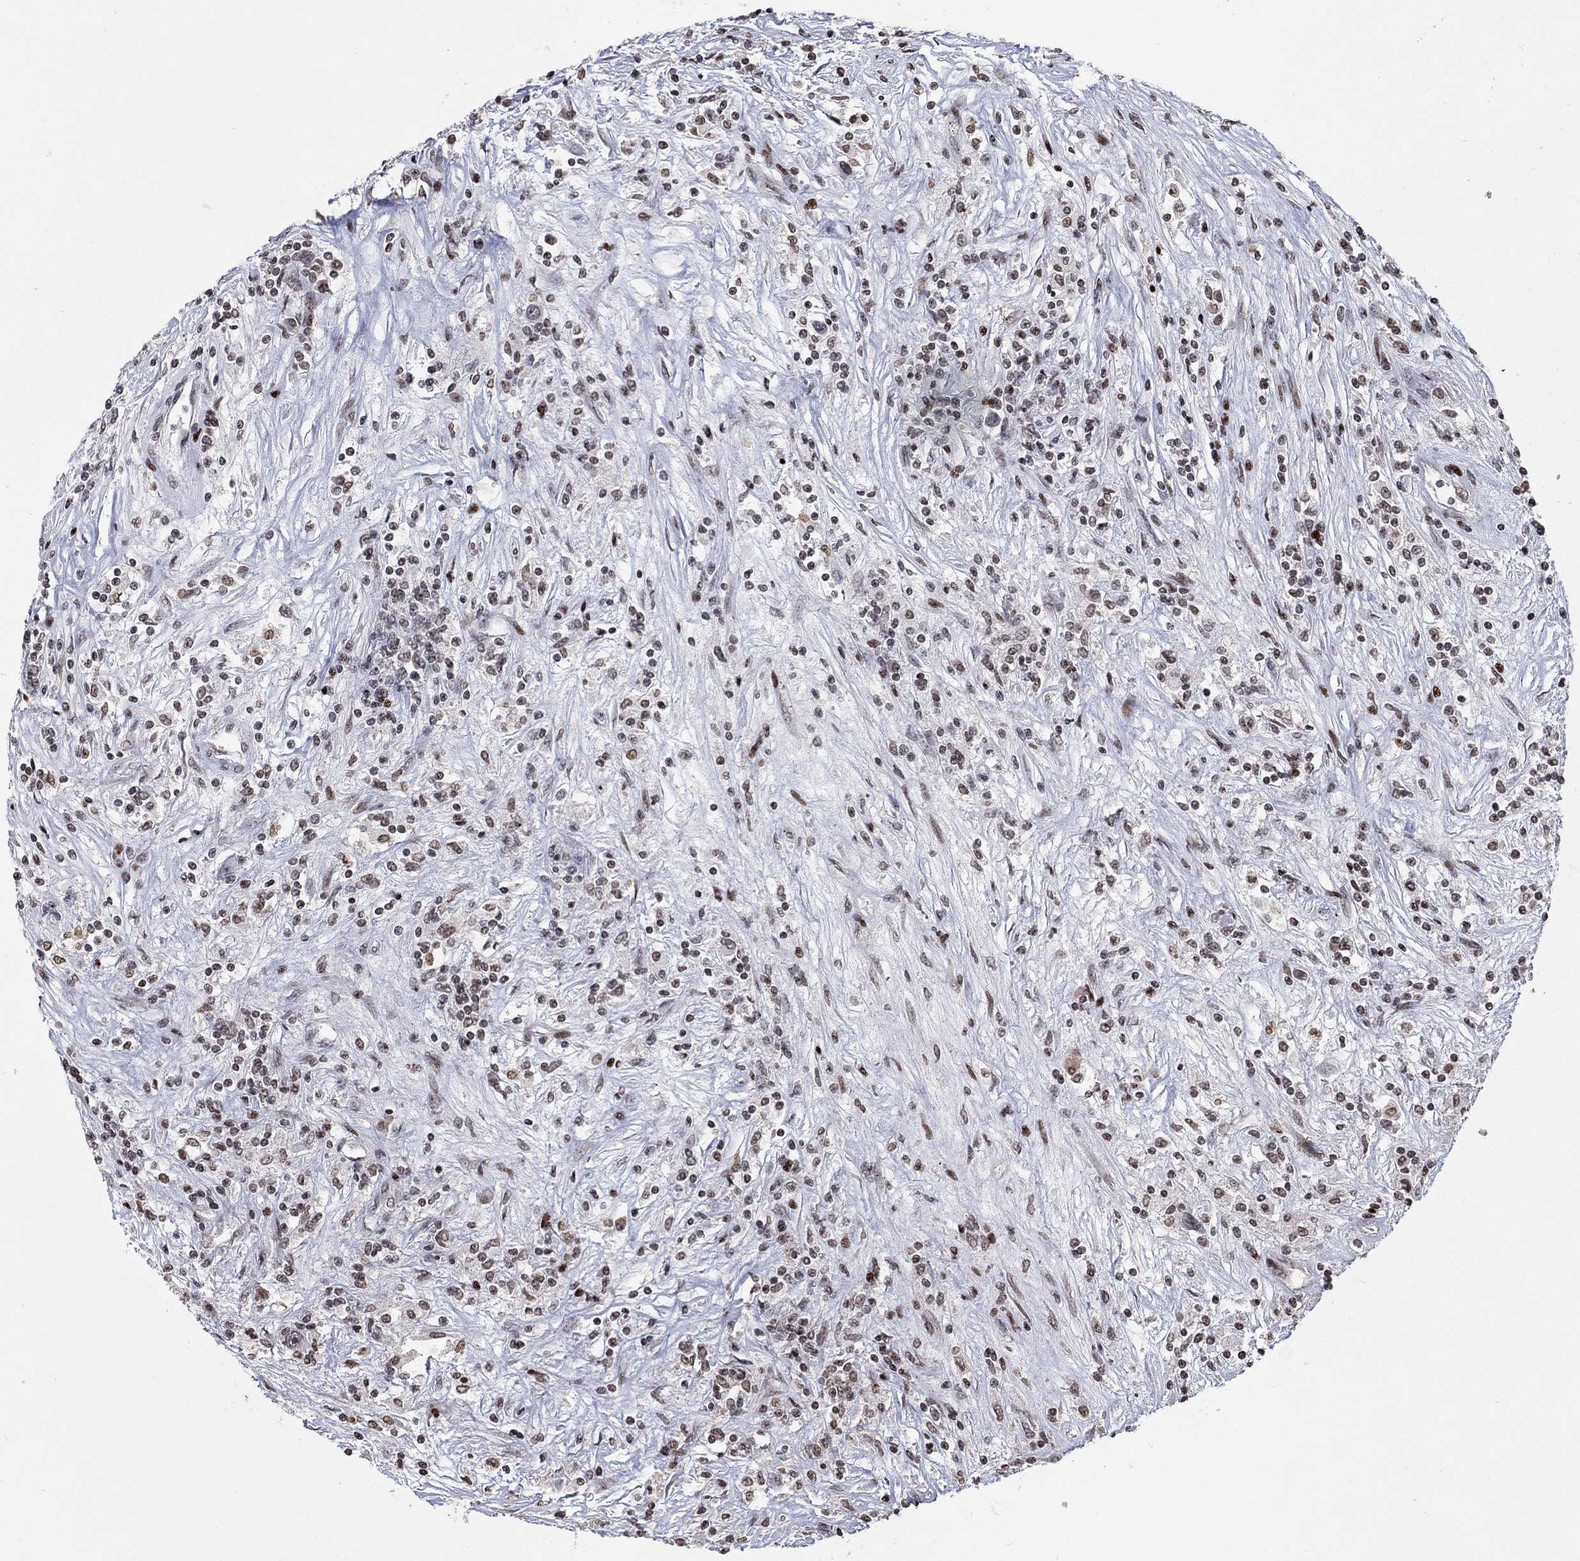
{"staining": {"intensity": "moderate", "quantity": "<25%", "location": "nuclear"}, "tissue": "renal cancer", "cell_type": "Tumor cells", "image_type": "cancer", "snomed": [{"axis": "morphology", "description": "Adenocarcinoma, NOS"}, {"axis": "topography", "description": "Kidney"}], "caption": "This is an image of immunohistochemistry staining of renal cancer, which shows moderate positivity in the nuclear of tumor cells.", "gene": "SRSF3", "patient": {"sex": "female", "age": 67}}